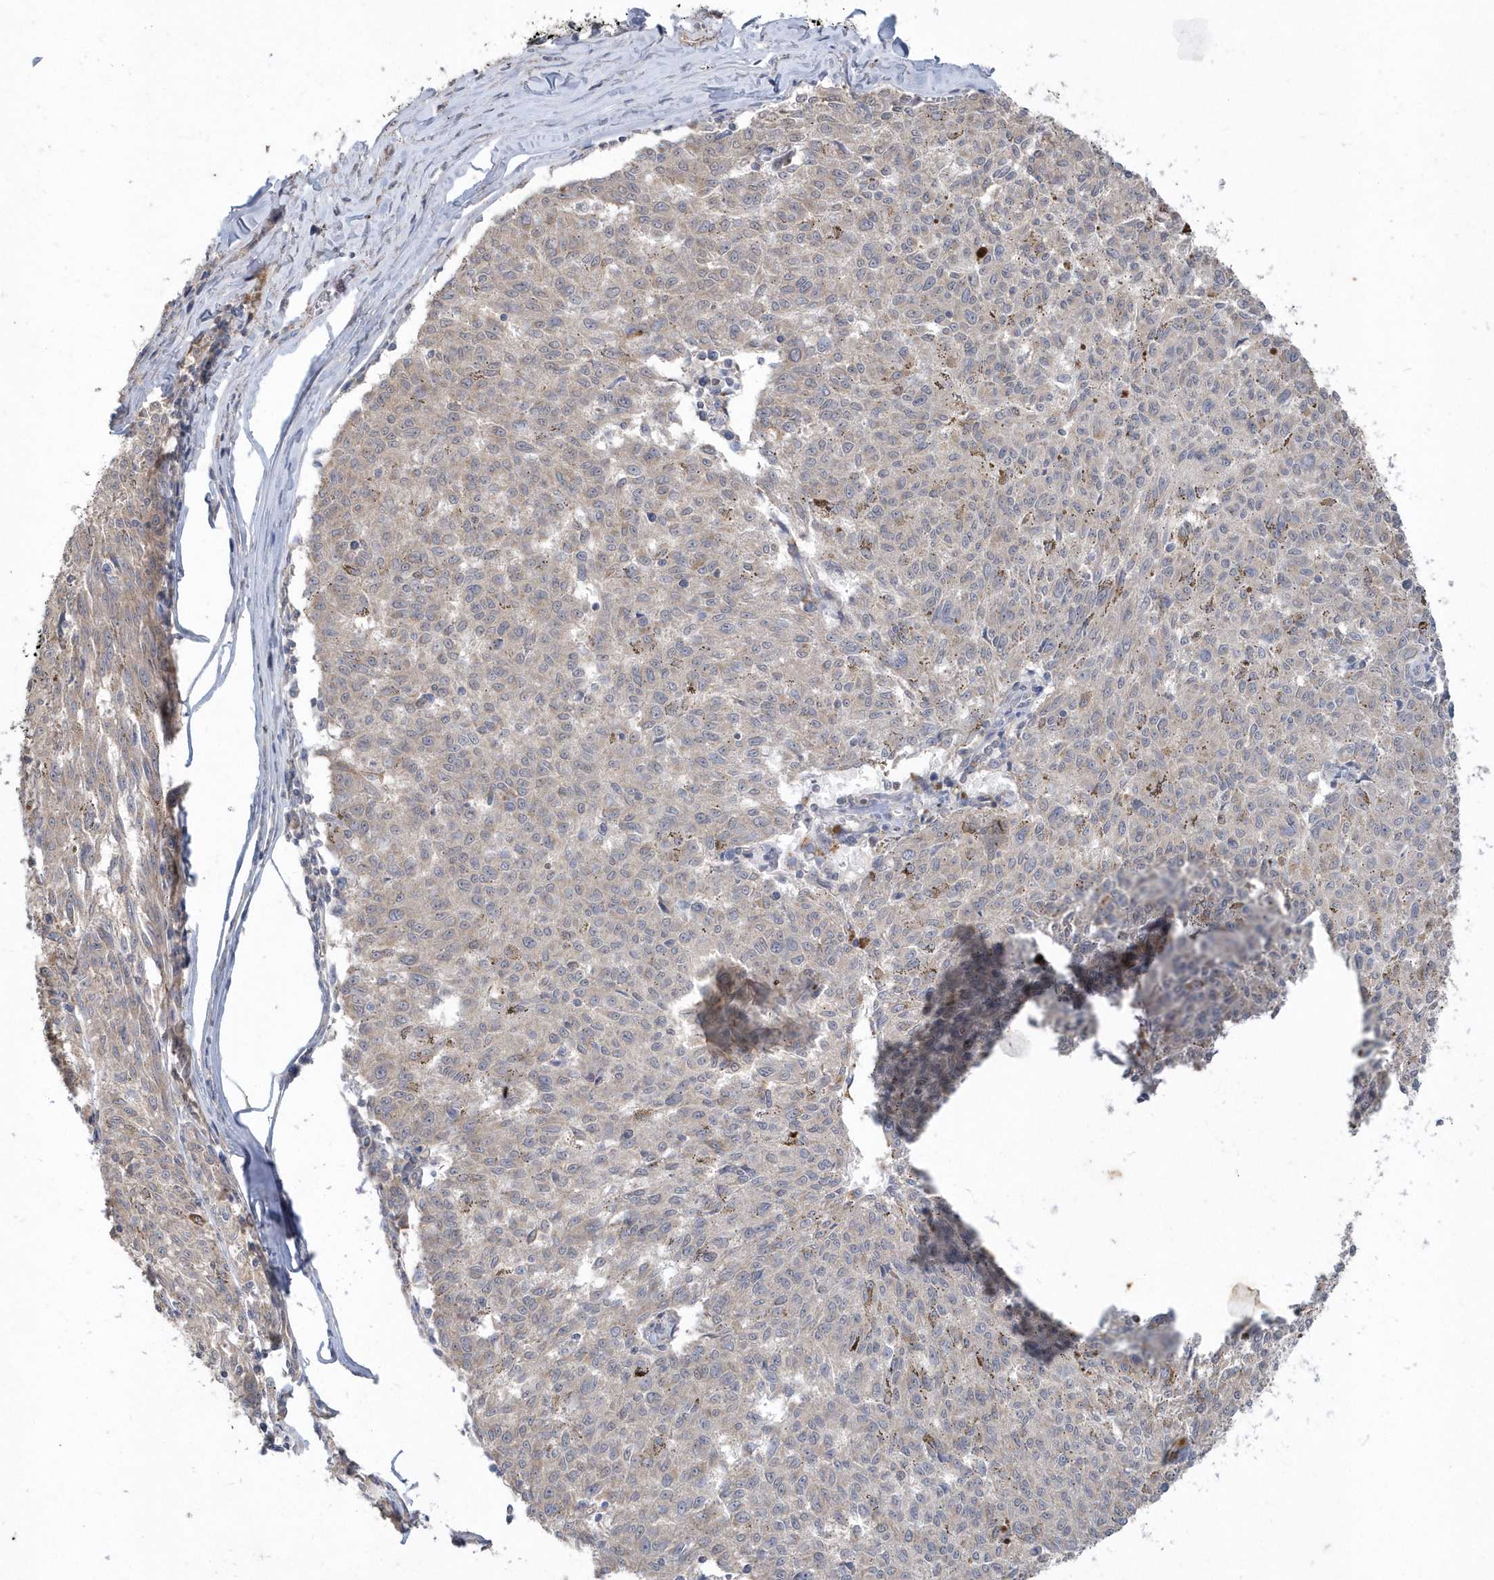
{"staining": {"intensity": "negative", "quantity": "none", "location": "none"}, "tissue": "melanoma", "cell_type": "Tumor cells", "image_type": "cancer", "snomed": [{"axis": "morphology", "description": "Malignant melanoma, NOS"}, {"axis": "topography", "description": "Skin"}], "caption": "Tumor cells are negative for brown protein staining in melanoma. The staining is performed using DAB brown chromogen with nuclei counter-stained in using hematoxylin.", "gene": "AKR7A2", "patient": {"sex": "female", "age": 72}}